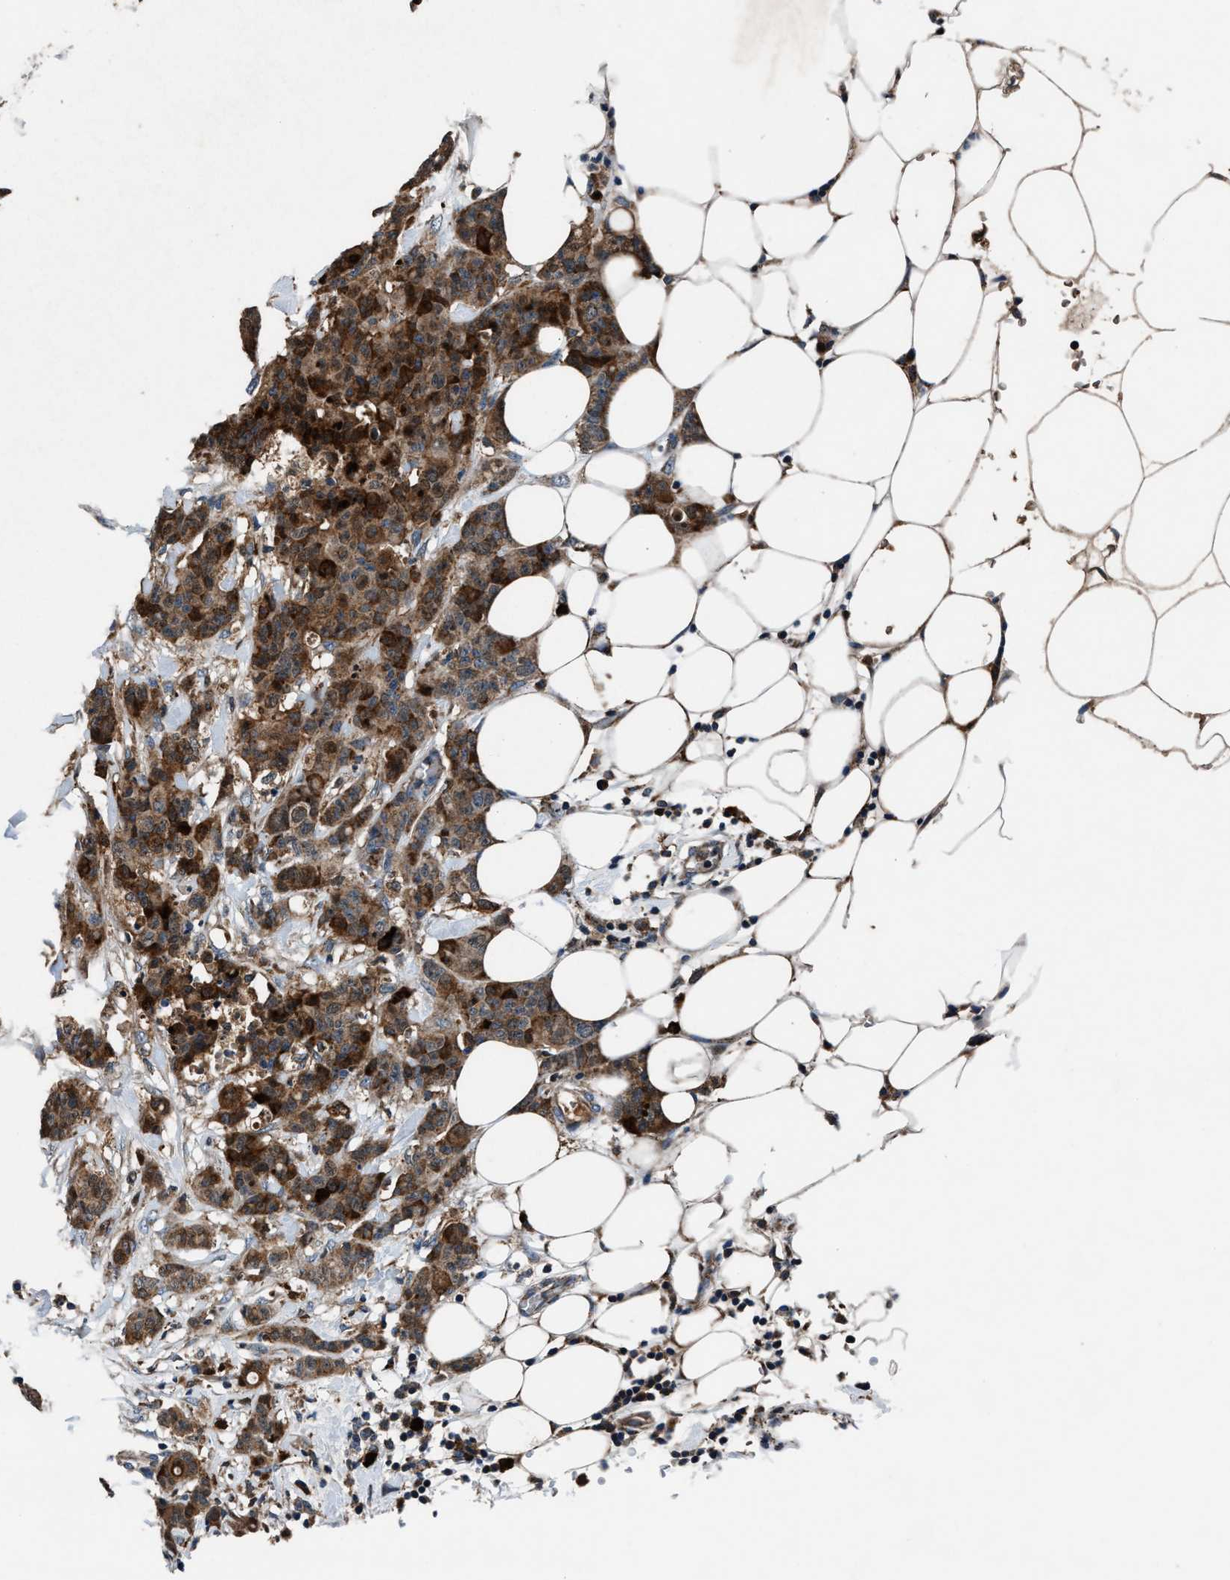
{"staining": {"intensity": "moderate", "quantity": ">75%", "location": "cytoplasmic/membranous"}, "tissue": "breast cancer", "cell_type": "Tumor cells", "image_type": "cancer", "snomed": [{"axis": "morphology", "description": "Normal tissue, NOS"}, {"axis": "morphology", "description": "Duct carcinoma"}, {"axis": "topography", "description": "Breast"}], "caption": "Breast infiltrating ductal carcinoma stained for a protein displays moderate cytoplasmic/membranous positivity in tumor cells. The staining is performed using DAB brown chromogen to label protein expression. The nuclei are counter-stained blue using hematoxylin.", "gene": "FAM221A", "patient": {"sex": "female", "age": 40}}